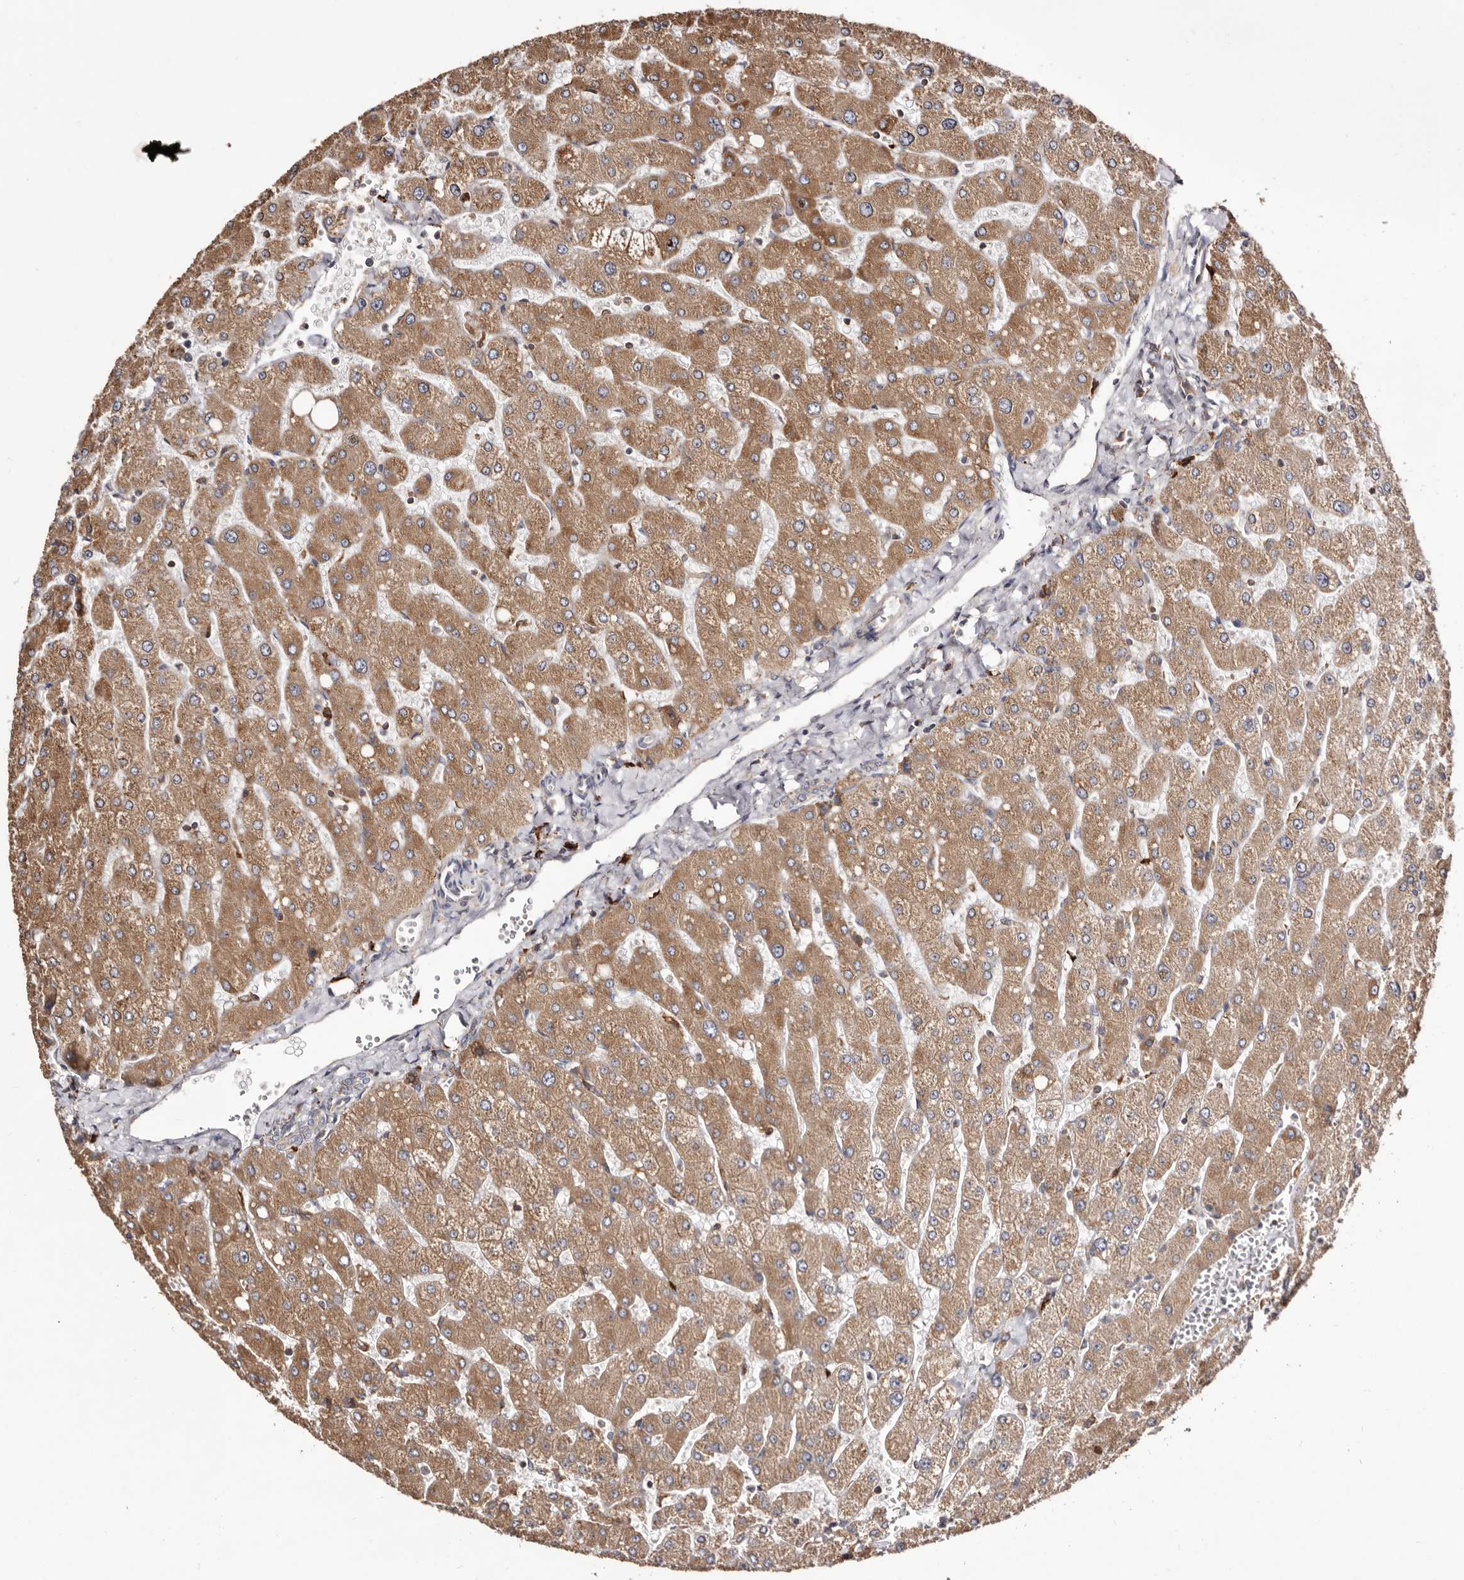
{"staining": {"intensity": "weak", "quantity": "25%-75%", "location": "cytoplasmic/membranous"}, "tissue": "liver", "cell_type": "Cholangiocytes", "image_type": "normal", "snomed": [{"axis": "morphology", "description": "Normal tissue, NOS"}, {"axis": "topography", "description": "Liver"}], "caption": "Immunohistochemistry (IHC) photomicrograph of unremarkable liver: human liver stained using IHC demonstrates low levels of weak protein expression localized specifically in the cytoplasmic/membranous of cholangiocytes, appearing as a cytoplasmic/membranous brown color.", "gene": "ACBD6", "patient": {"sex": "male", "age": 55}}